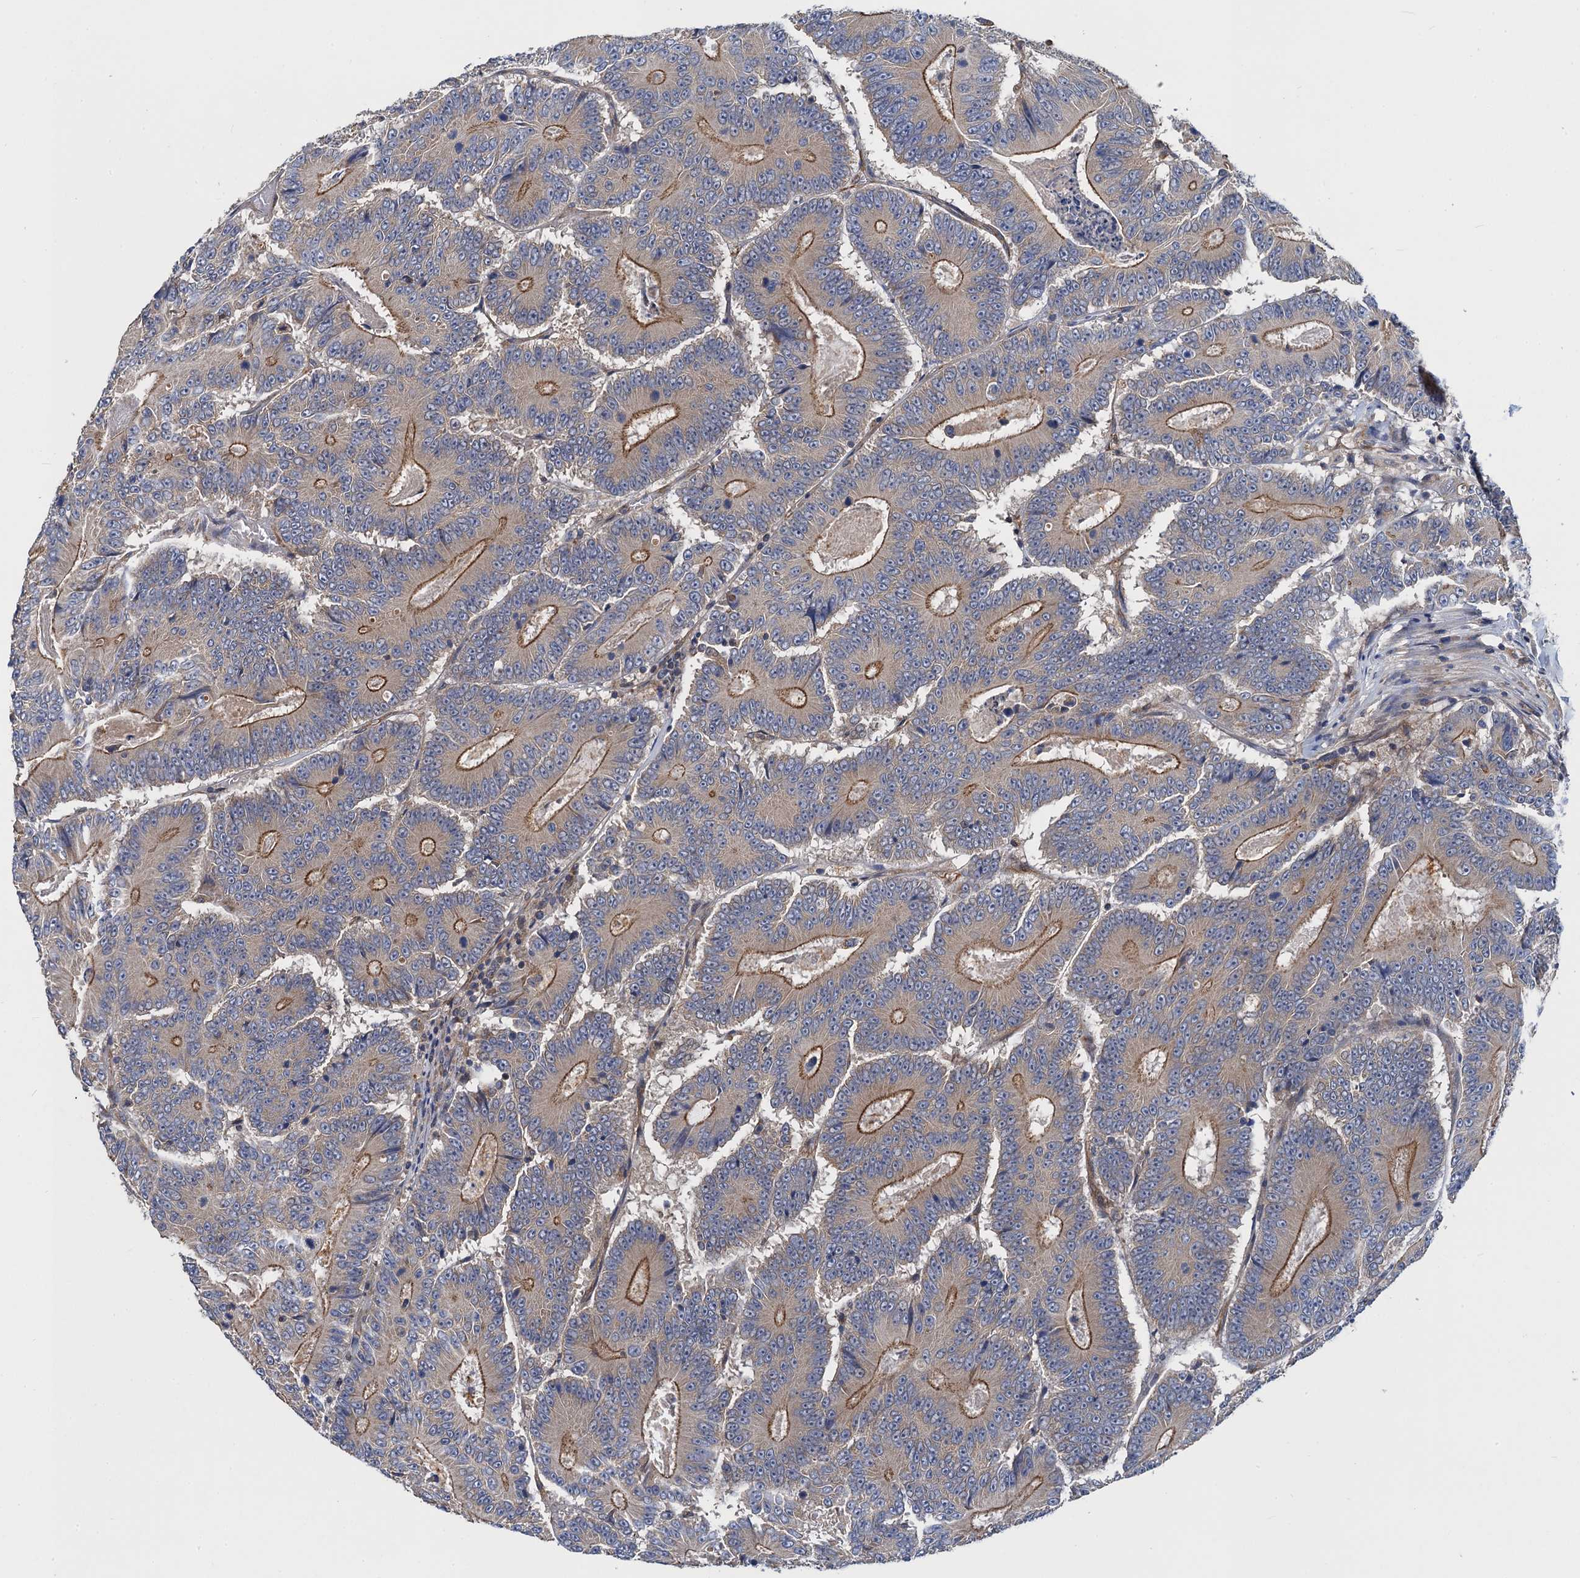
{"staining": {"intensity": "moderate", "quantity": ">75%", "location": "cytoplasmic/membranous"}, "tissue": "colorectal cancer", "cell_type": "Tumor cells", "image_type": "cancer", "snomed": [{"axis": "morphology", "description": "Adenocarcinoma, NOS"}, {"axis": "topography", "description": "Colon"}], "caption": "Adenocarcinoma (colorectal) stained for a protein exhibits moderate cytoplasmic/membranous positivity in tumor cells.", "gene": "PJA2", "patient": {"sex": "male", "age": 83}}